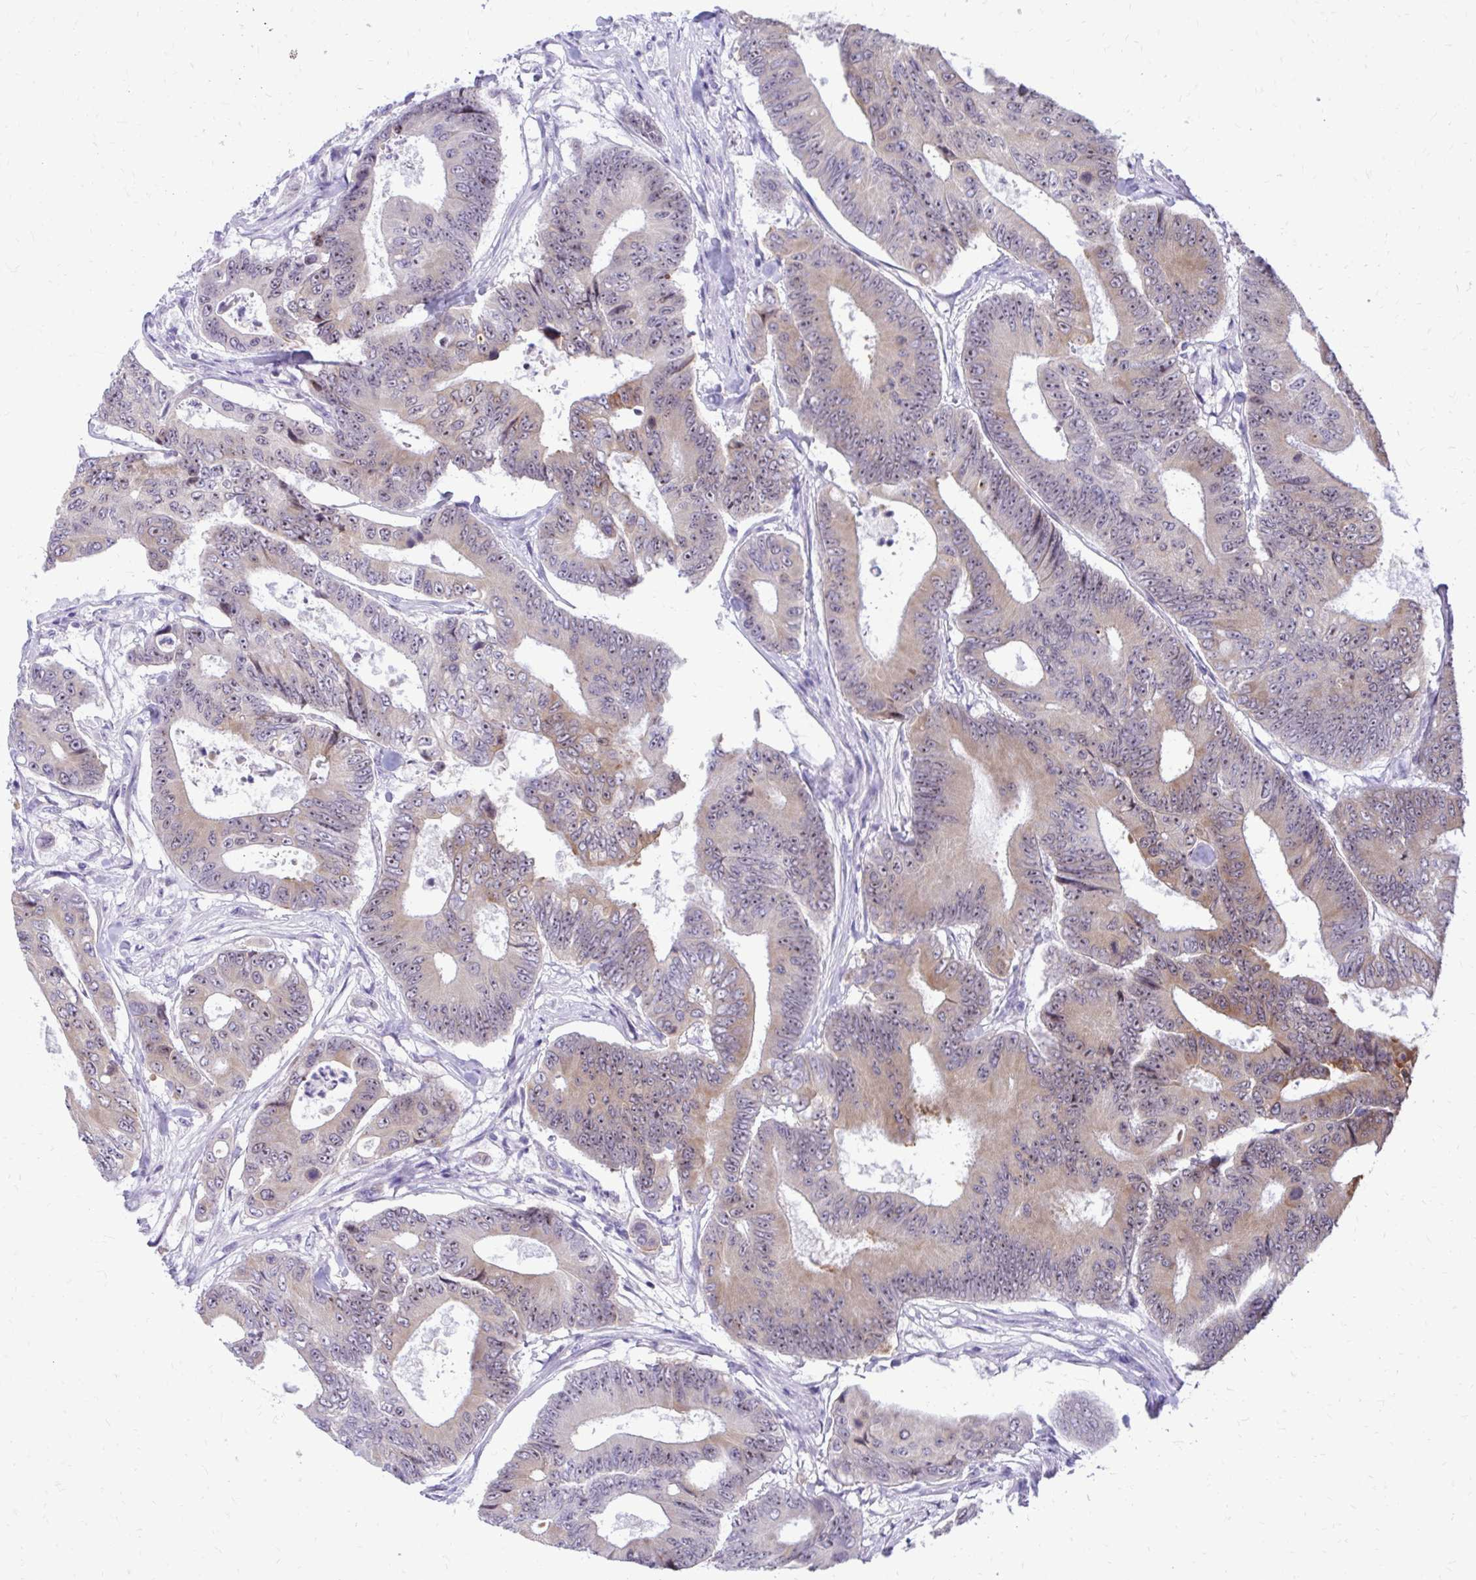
{"staining": {"intensity": "weak", "quantity": "25%-75%", "location": "cytoplasmic/membranous,nuclear"}, "tissue": "colorectal cancer", "cell_type": "Tumor cells", "image_type": "cancer", "snomed": [{"axis": "morphology", "description": "Adenocarcinoma, NOS"}, {"axis": "topography", "description": "Colon"}], "caption": "Immunohistochemistry (IHC) image of neoplastic tissue: adenocarcinoma (colorectal) stained using immunohistochemistry displays low levels of weak protein expression localized specifically in the cytoplasmic/membranous and nuclear of tumor cells, appearing as a cytoplasmic/membranous and nuclear brown color.", "gene": "NIFK", "patient": {"sex": "female", "age": 48}}